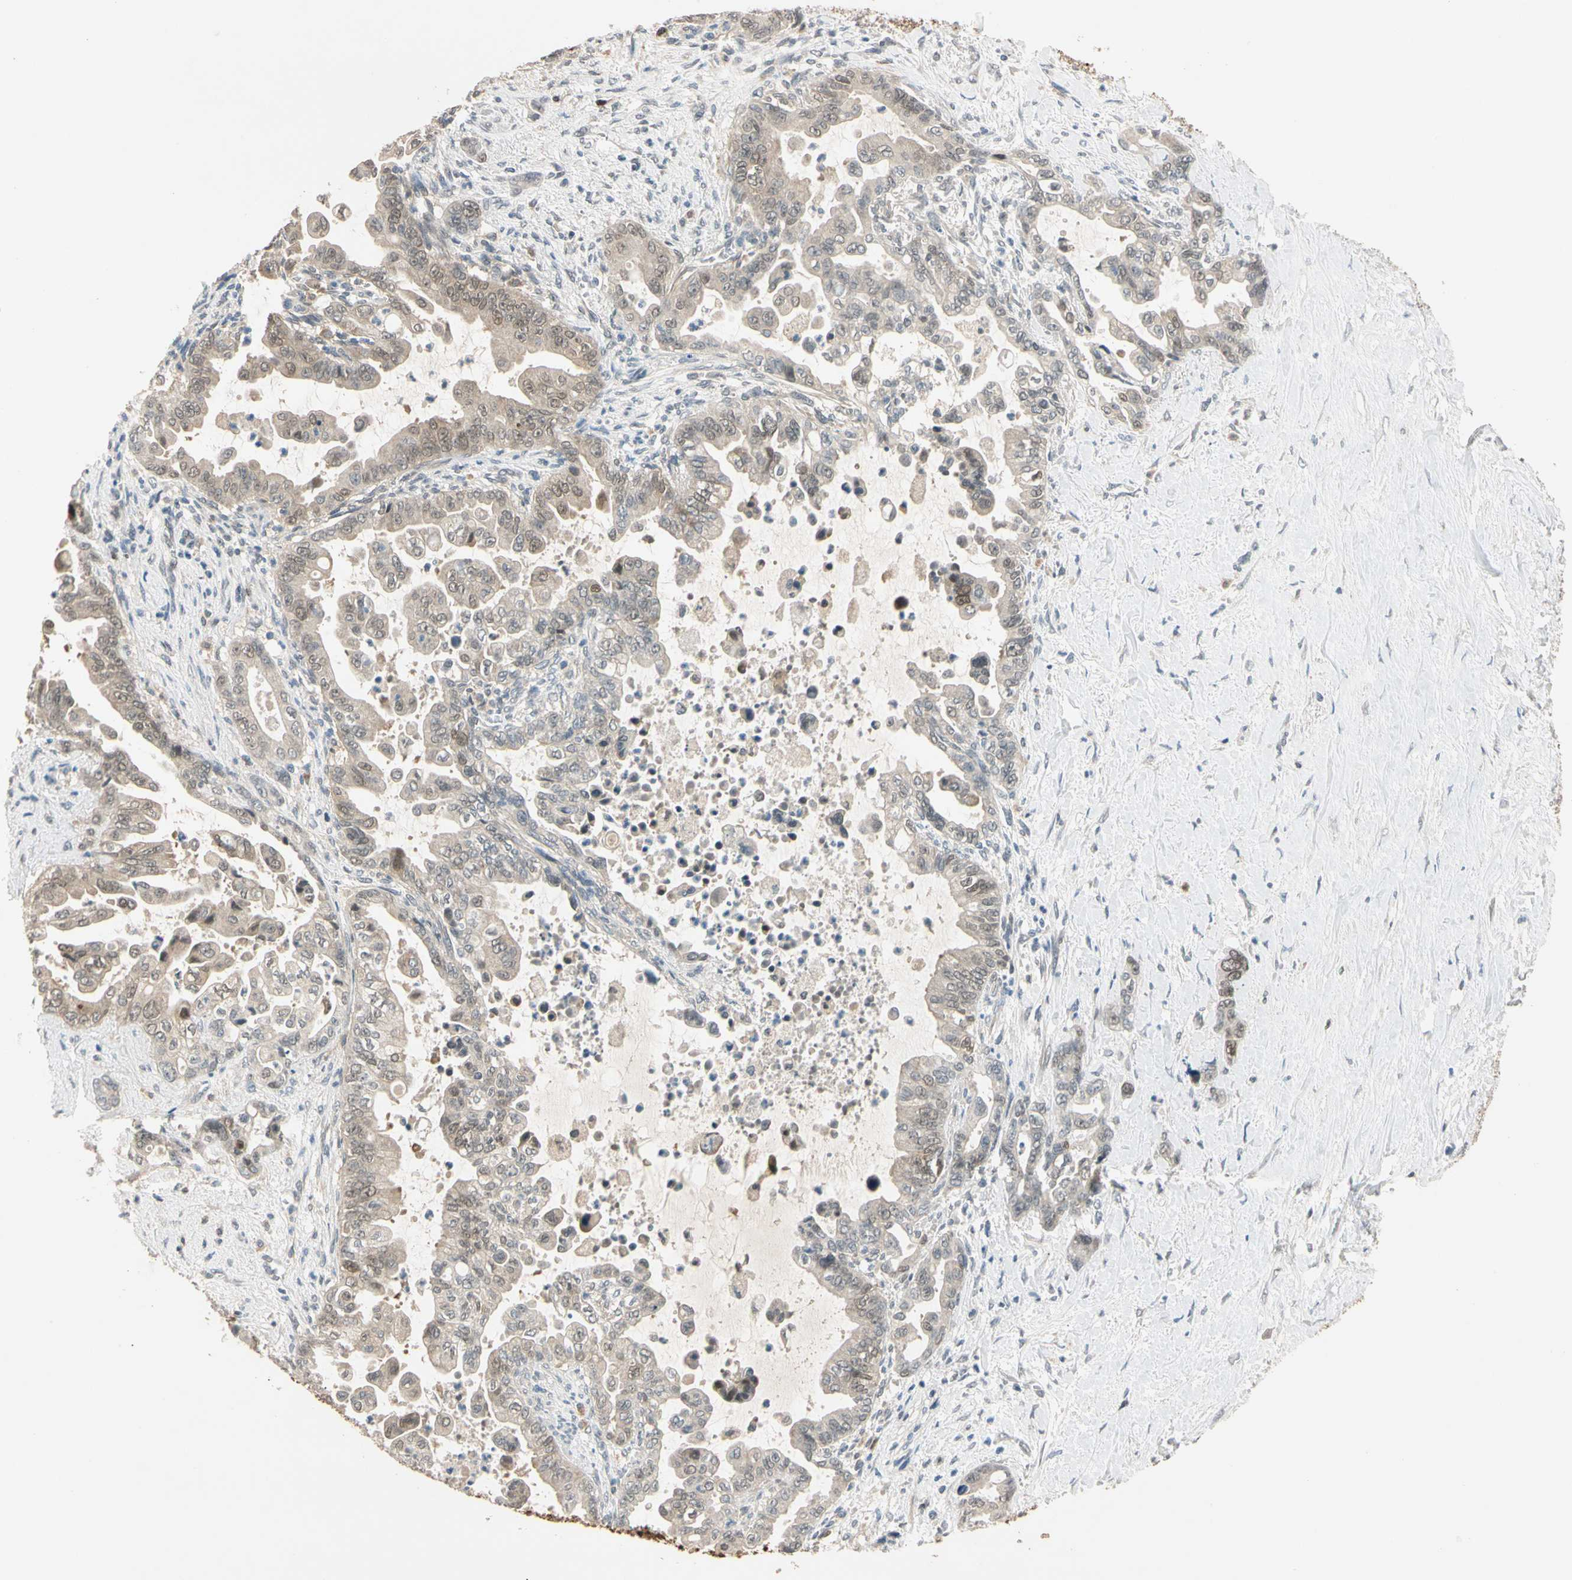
{"staining": {"intensity": "moderate", "quantity": ">75%", "location": "cytoplasmic/membranous,nuclear"}, "tissue": "pancreatic cancer", "cell_type": "Tumor cells", "image_type": "cancer", "snomed": [{"axis": "morphology", "description": "Adenocarcinoma, NOS"}, {"axis": "topography", "description": "Pancreas"}], "caption": "This micrograph reveals immunohistochemistry staining of human pancreatic adenocarcinoma, with medium moderate cytoplasmic/membranous and nuclear staining in approximately >75% of tumor cells.", "gene": "RIOX2", "patient": {"sex": "male", "age": 70}}